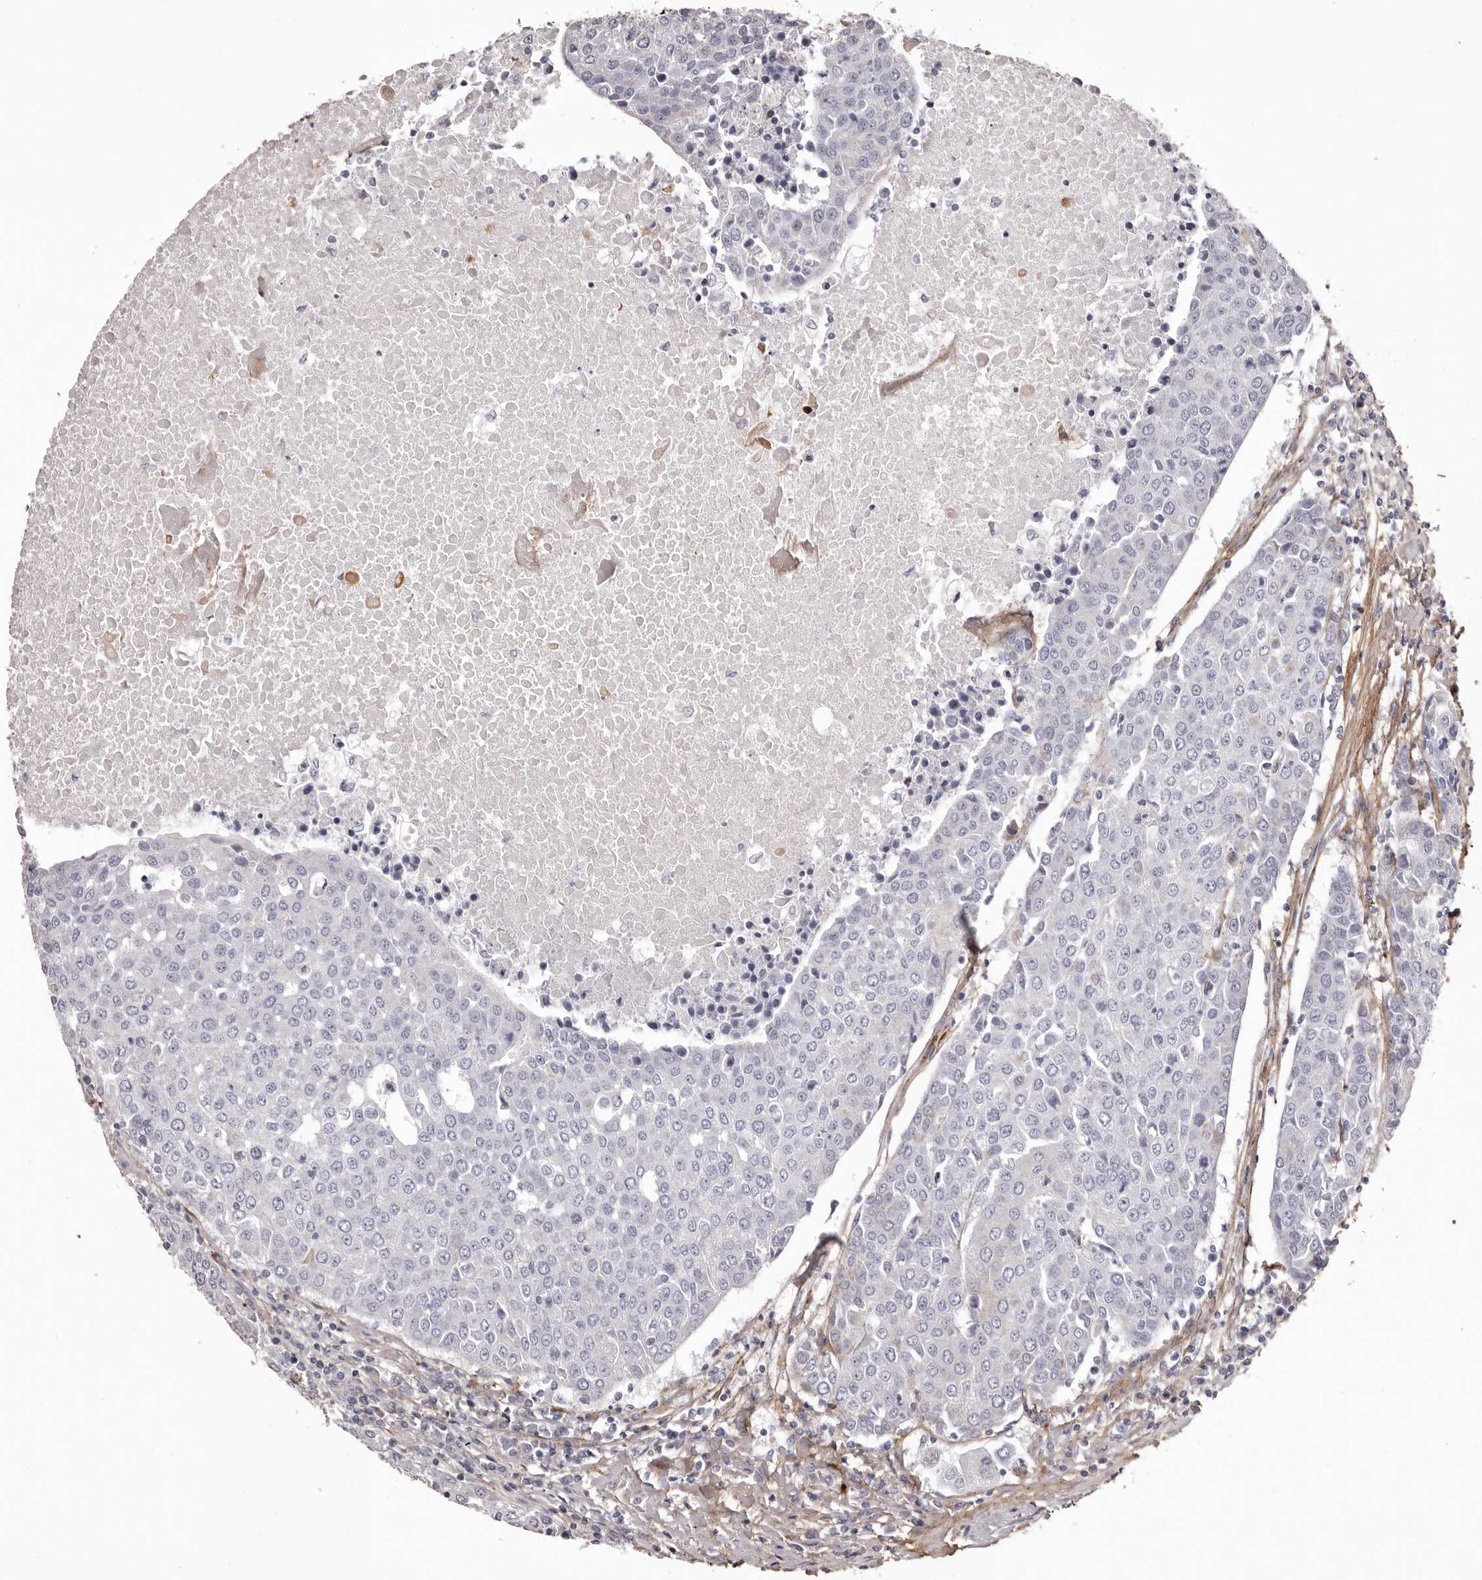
{"staining": {"intensity": "negative", "quantity": "none", "location": "none"}, "tissue": "urothelial cancer", "cell_type": "Tumor cells", "image_type": "cancer", "snomed": [{"axis": "morphology", "description": "Urothelial carcinoma, High grade"}, {"axis": "topography", "description": "Urinary bladder"}], "caption": "Immunohistochemistry (IHC) of human urothelial carcinoma (high-grade) exhibits no staining in tumor cells. (Stains: DAB immunohistochemistry with hematoxylin counter stain, Microscopy: brightfield microscopy at high magnification).", "gene": "COL6A1", "patient": {"sex": "female", "age": 85}}